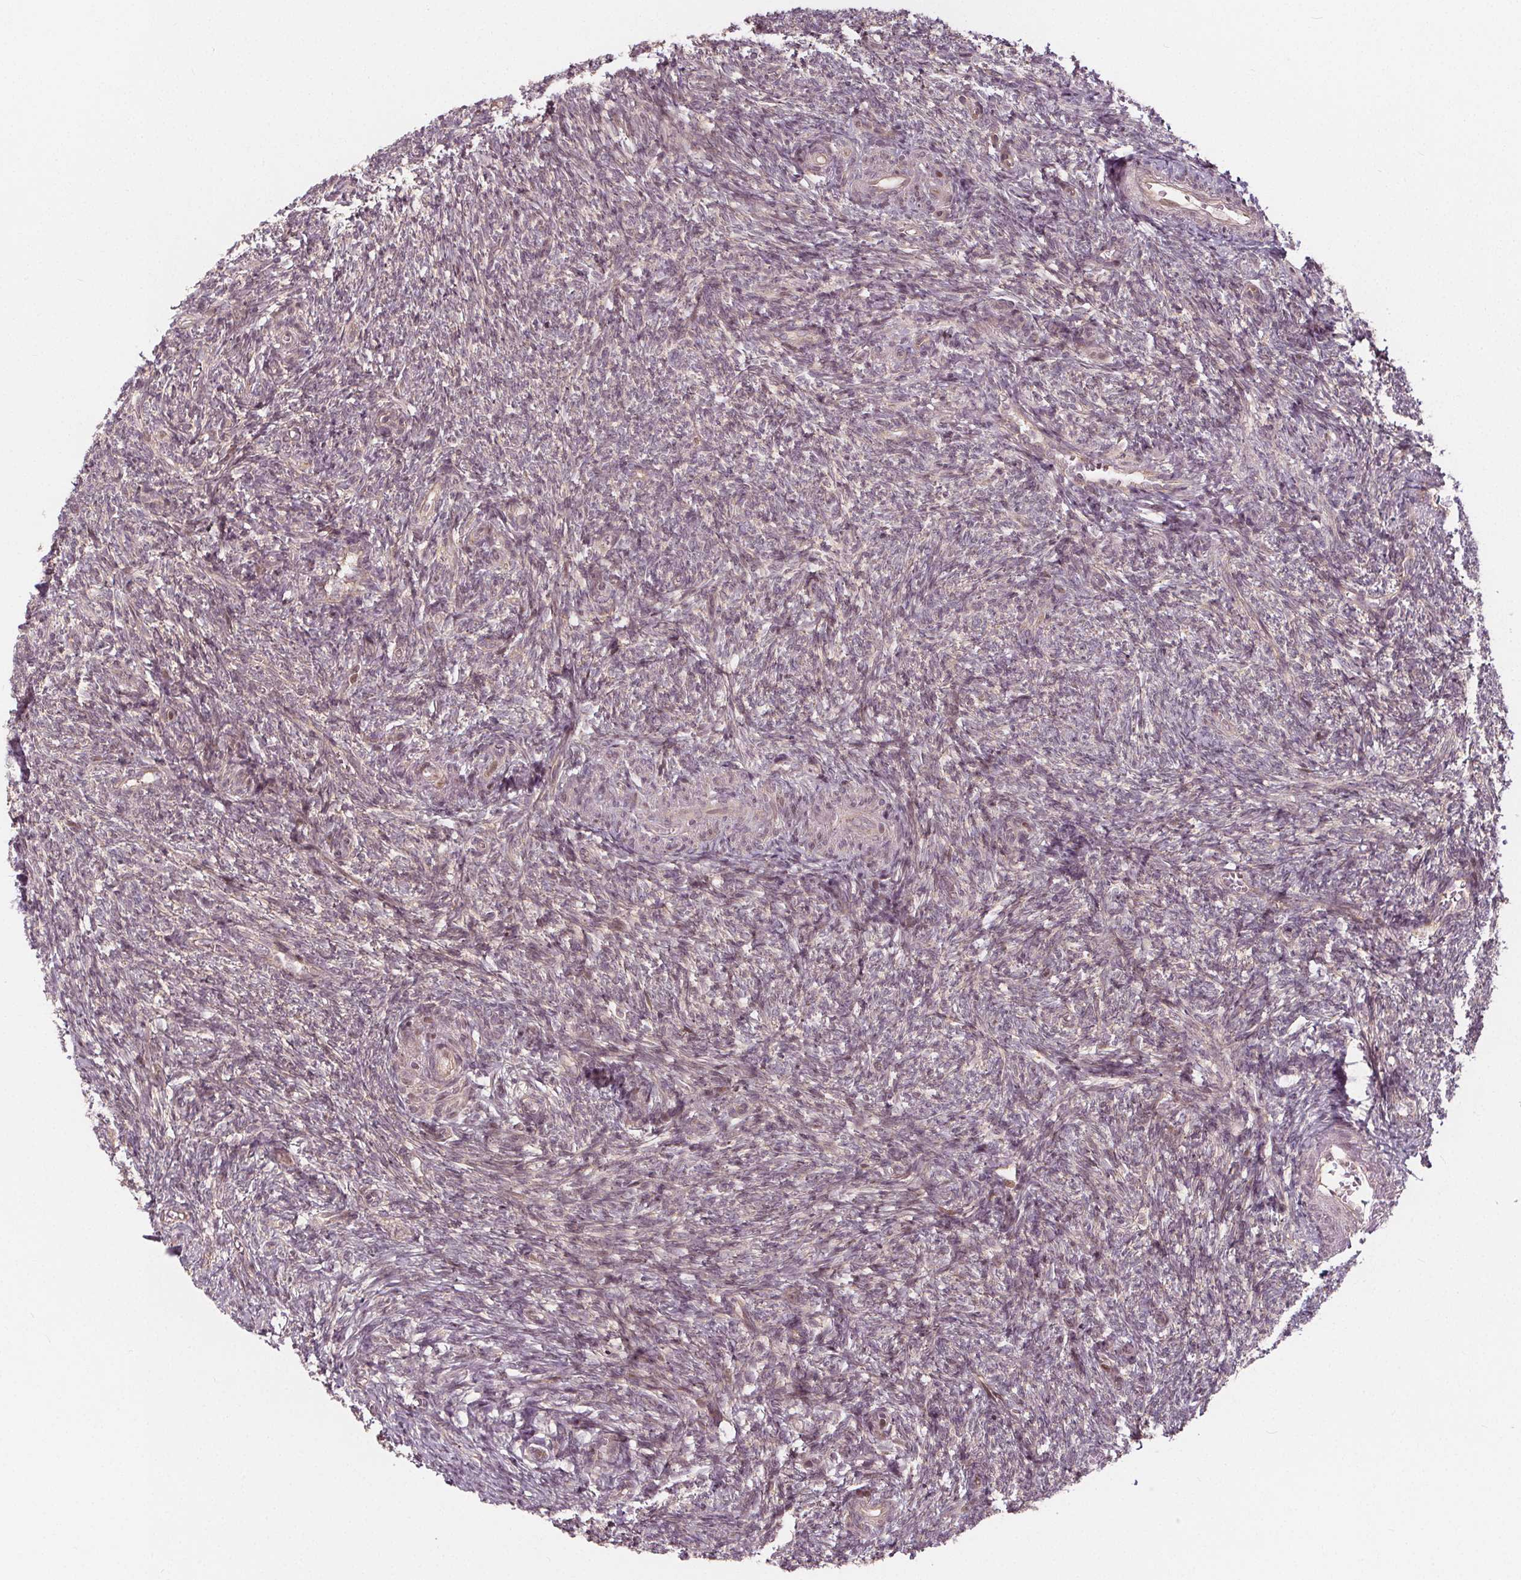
{"staining": {"intensity": "weak", "quantity": "25%-75%", "location": "nuclear"}, "tissue": "ovary", "cell_type": "Ovarian stroma cells", "image_type": "normal", "snomed": [{"axis": "morphology", "description": "Normal tissue, NOS"}, {"axis": "topography", "description": "Ovary"}], "caption": "Immunohistochemical staining of normal ovary exhibits low levels of weak nuclear expression in about 25%-75% of ovarian stroma cells. Nuclei are stained in blue.", "gene": "AKT1S1", "patient": {"sex": "female", "age": 39}}